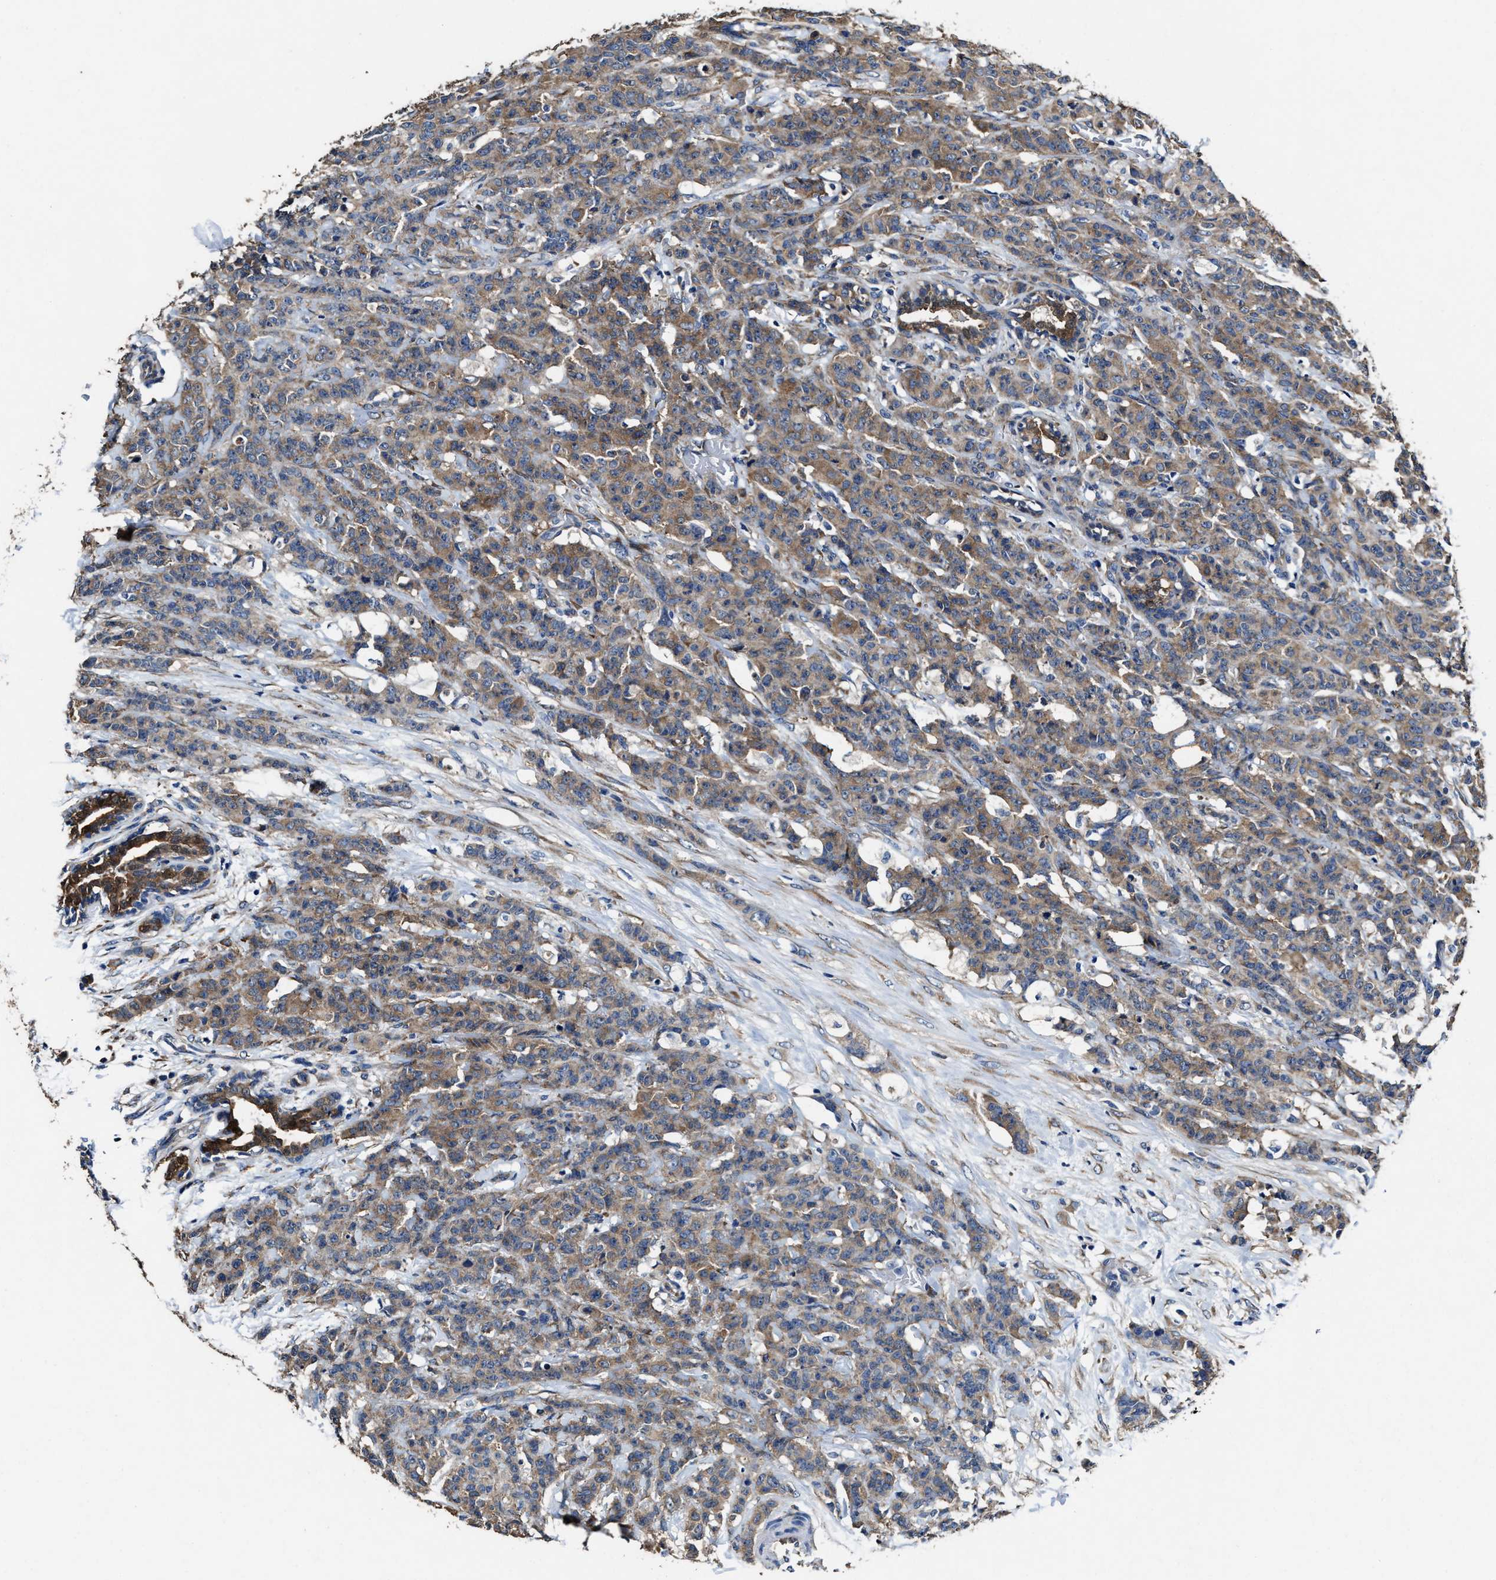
{"staining": {"intensity": "moderate", "quantity": ">75%", "location": "cytoplasmic/membranous"}, "tissue": "breast cancer", "cell_type": "Tumor cells", "image_type": "cancer", "snomed": [{"axis": "morphology", "description": "Normal tissue, NOS"}, {"axis": "morphology", "description": "Duct carcinoma"}, {"axis": "topography", "description": "Breast"}], "caption": "This histopathology image exhibits immunohistochemistry (IHC) staining of human breast cancer (invasive ductal carcinoma), with medium moderate cytoplasmic/membranous staining in approximately >75% of tumor cells.", "gene": "IDNK", "patient": {"sex": "female", "age": 40}}